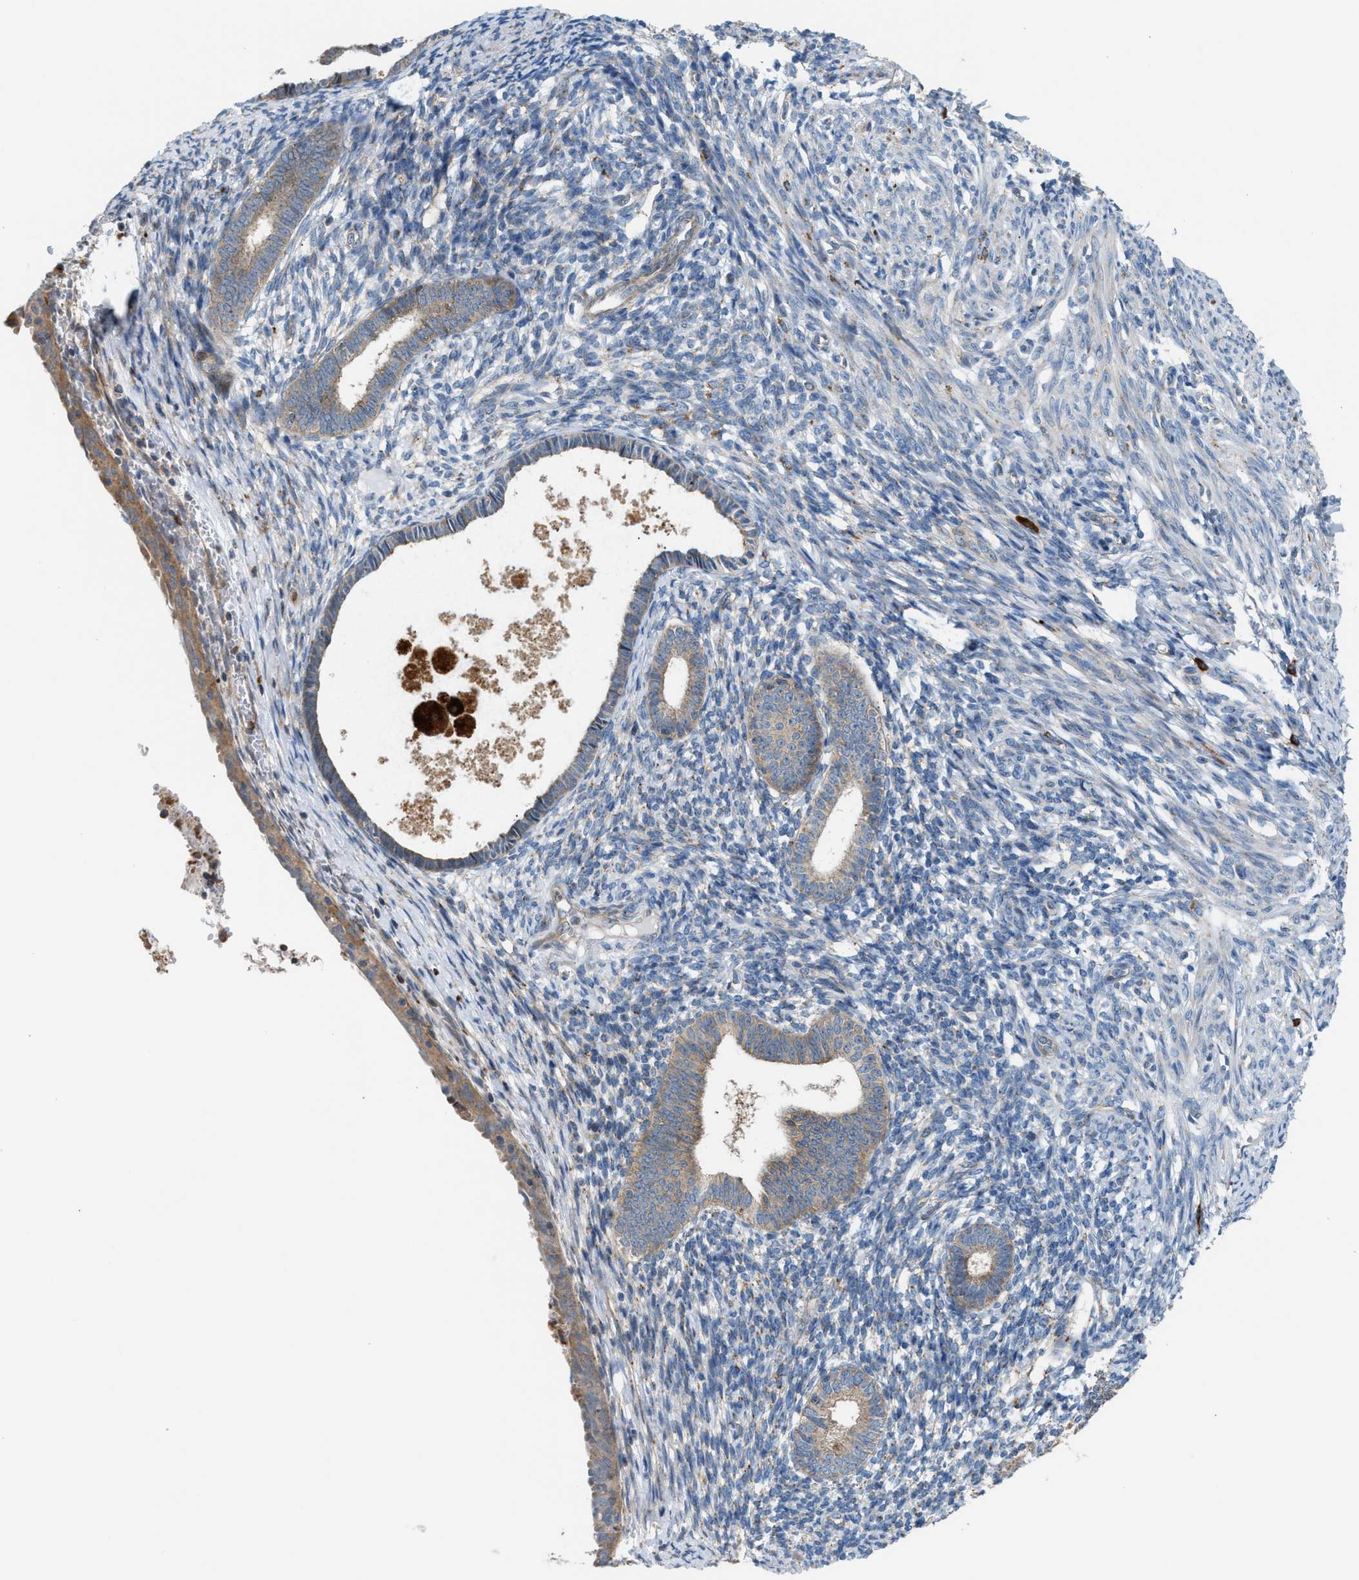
{"staining": {"intensity": "weak", "quantity": "<25%", "location": "cytoplasmic/membranous"}, "tissue": "endometrium", "cell_type": "Cells in endometrial stroma", "image_type": "normal", "snomed": [{"axis": "morphology", "description": "Normal tissue, NOS"}, {"axis": "morphology", "description": "Adenocarcinoma, NOS"}, {"axis": "topography", "description": "Endometrium"}], "caption": "DAB (3,3'-diaminobenzidine) immunohistochemical staining of benign human endometrium shows no significant positivity in cells in endometrial stroma. Nuclei are stained in blue.", "gene": "PDCL", "patient": {"sex": "female", "age": 57}}